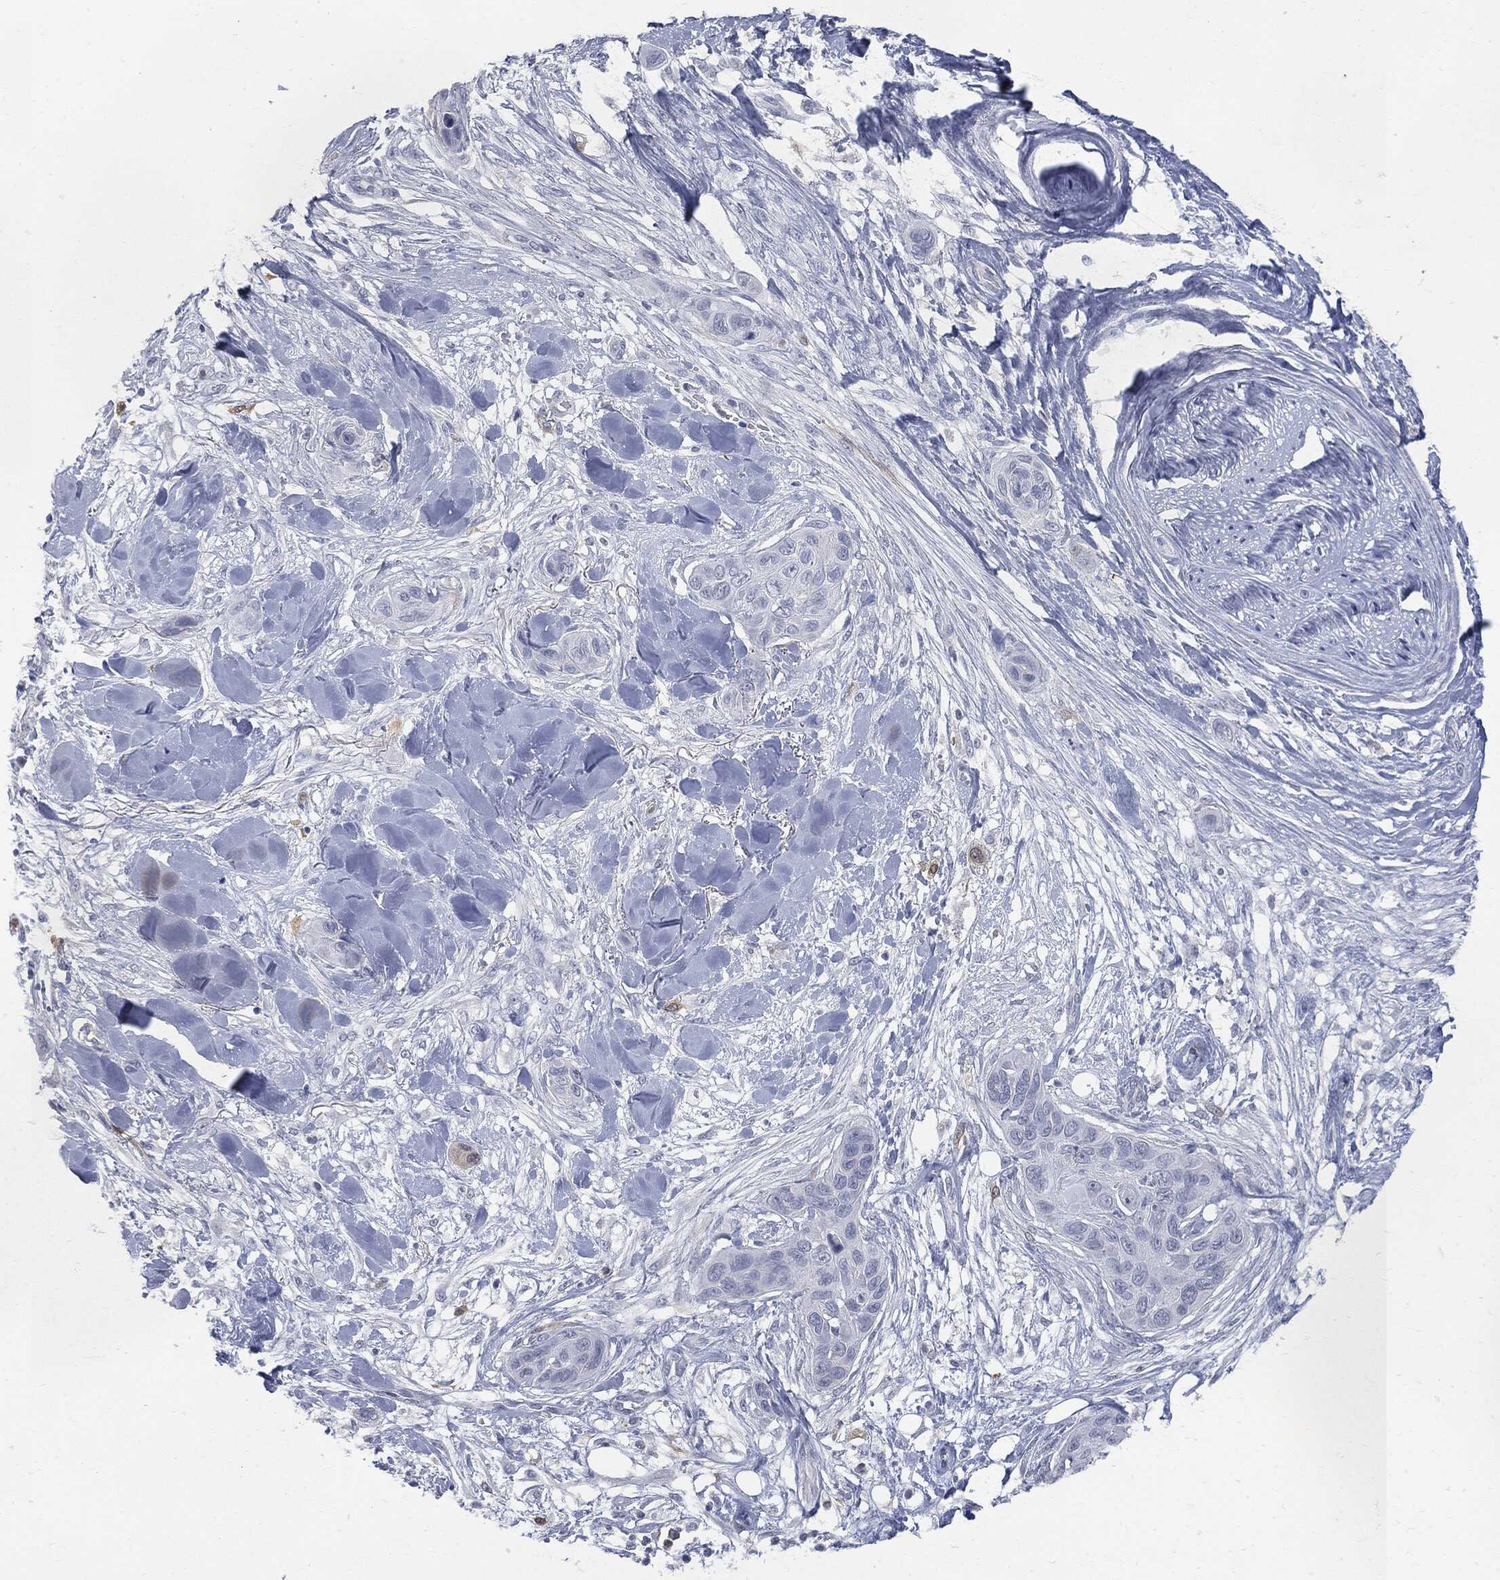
{"staining": {"intensity": "weak", "quantity": "<25%", "location": "cytoplasmic/membranous"}, "tissue": "skin cancer", "cell_type": "Tumor cells", "image_type": "cancer", "snomed": [{"axis": "morphology", "description": "Squamous cell carcinoma, NOS"}, {"axis": "topography", "description": "Skin"}], "caption": "Immunohistochemical staining of human skin squamous cell carcinoma displays no significant positivity in tumor cells.", "gene": "UBE2C", "patient": {"sex": "male", "age": 78}}